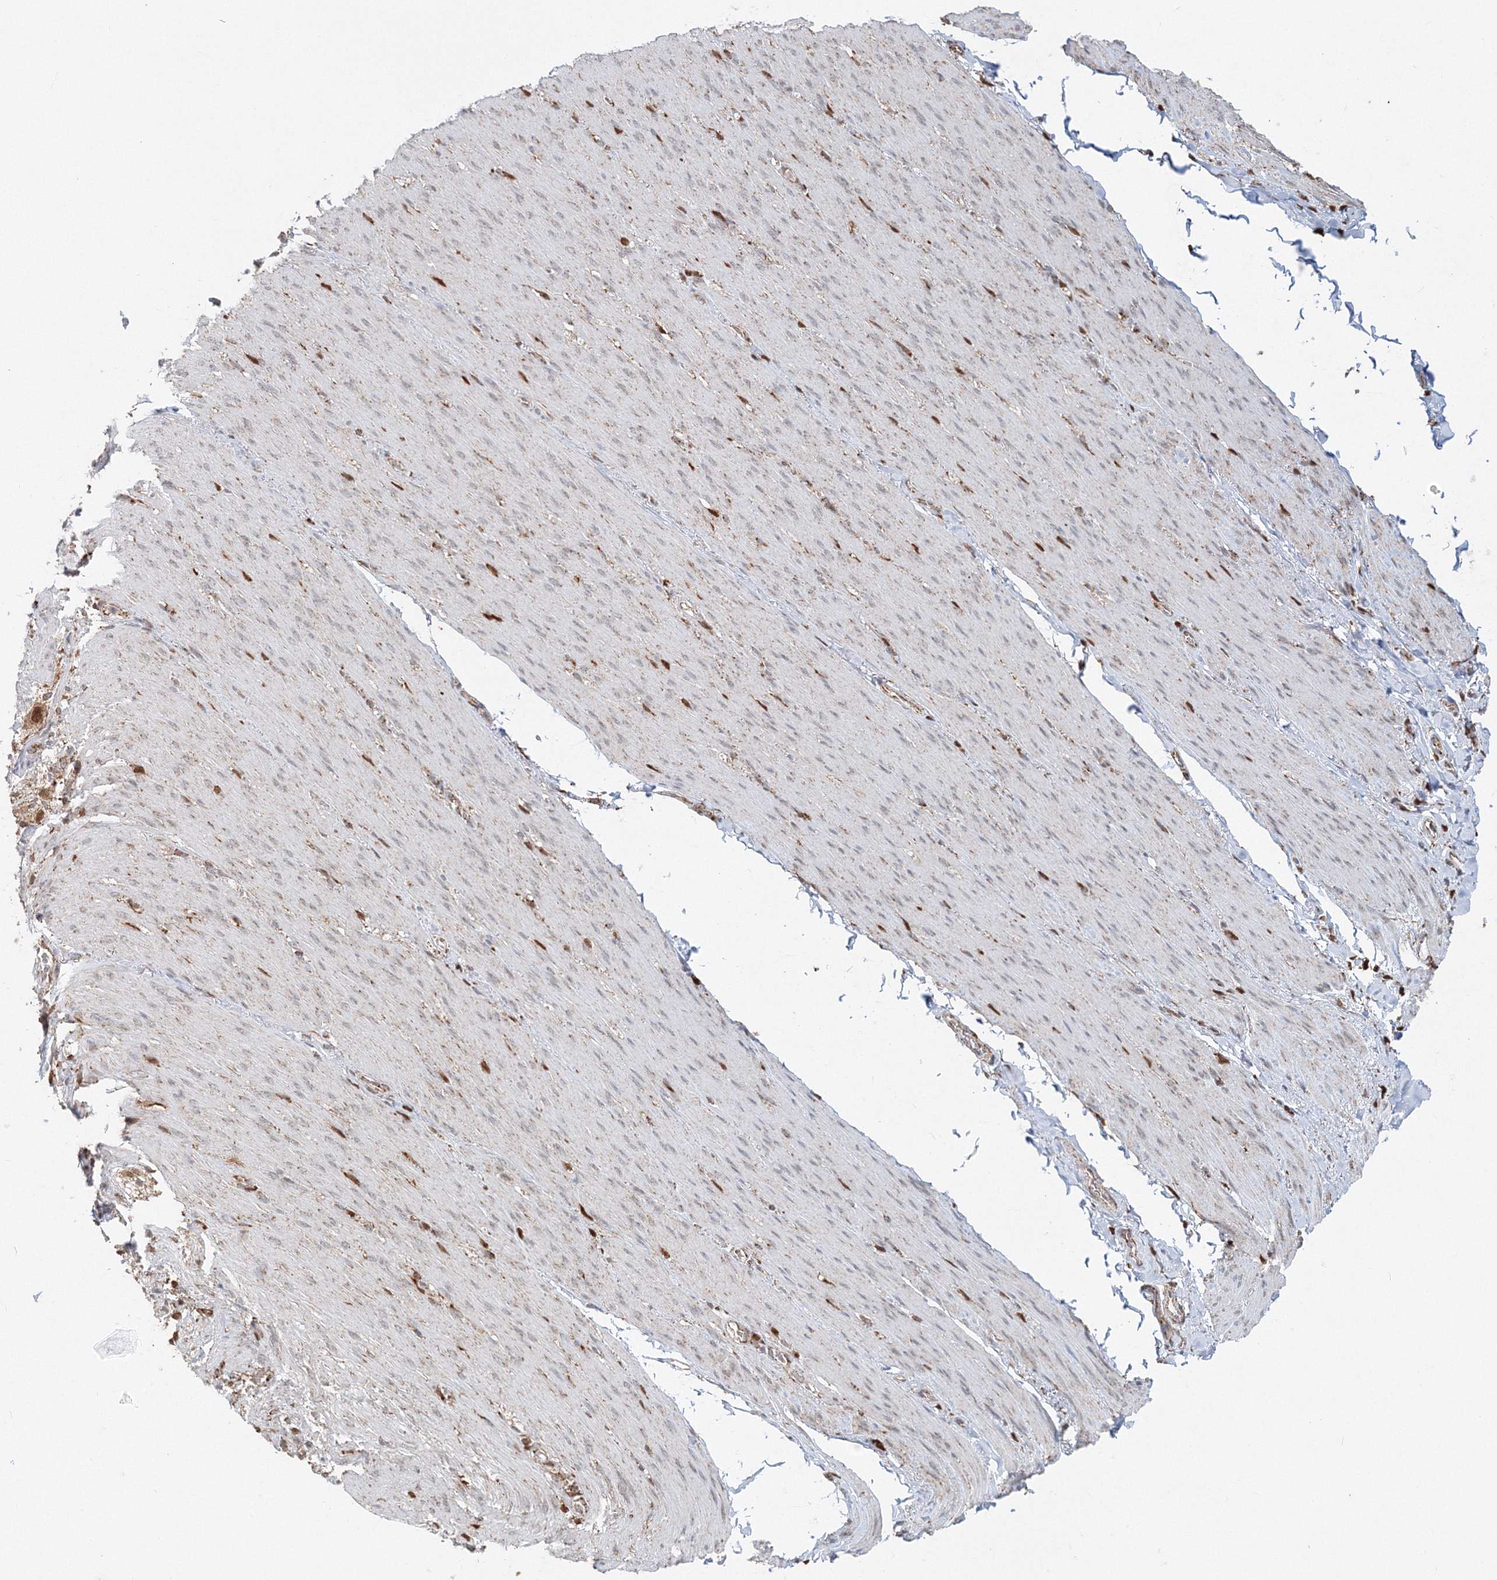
{"staining": {"intensity": "moderate", "quantity": ">75%", "location": "cytoplasmic/membranous"}, "tissue": "adipose tissue", "cell_type": "Adipocytes", "image_type": "normal", "snomed": [{"axis": "morphology", "description": "Normal tissue, NOS"}, {"axis": "topography", "description": "Colon"}, {"axis": "topography", "description": "Peripheral nerve tissue"}], "caption": "DAB (3,3'-diaminobenzidine) immunohistochemical staining of normal human adipose tissue reveals moderate cytoplasmic/membranous protein staining in approximately >75% of adipocytes.", "gene": "PSMD6", "patient": {"sex": "female", "age": 61}}